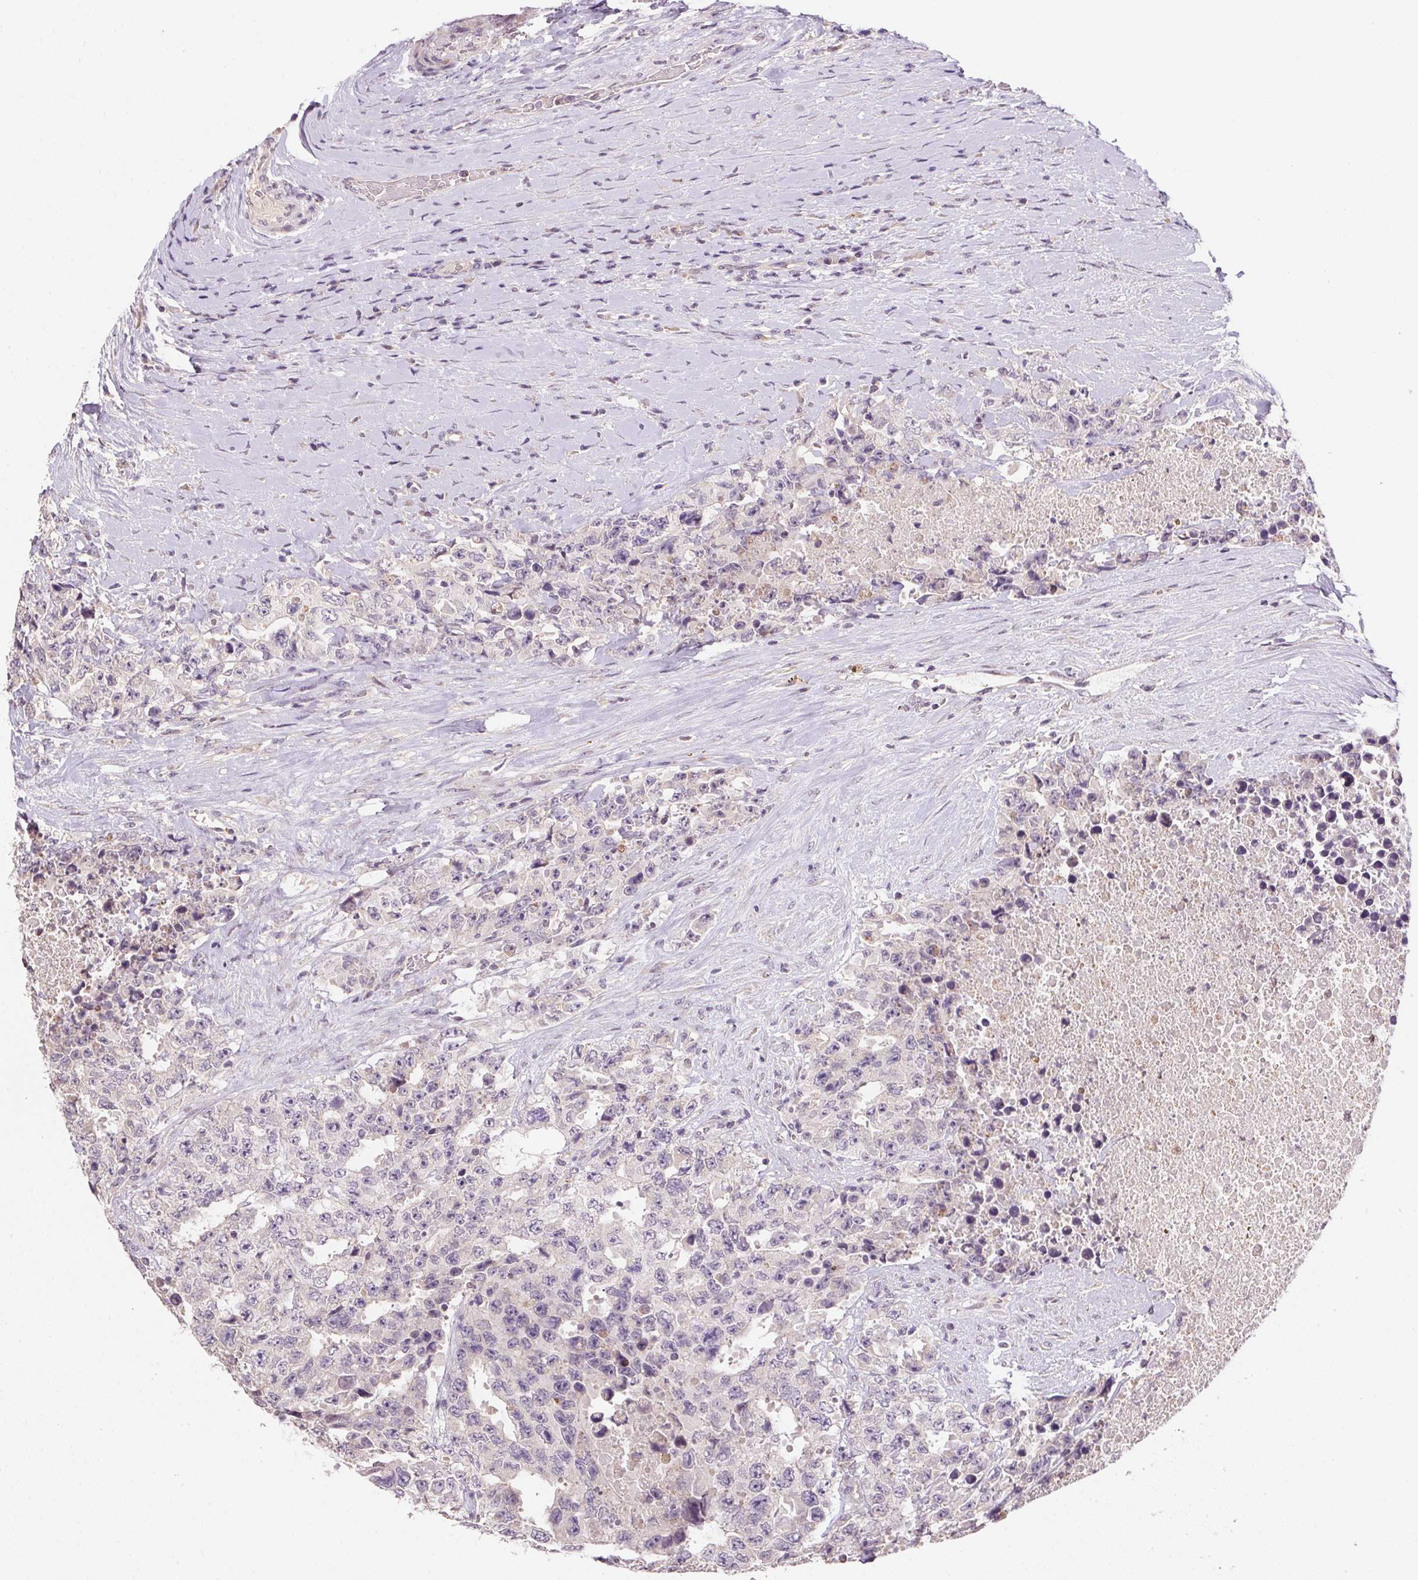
{"staining": {"intensity": "negative", "quantity": "none", "location": "none"}, "tissue": "testis cancer", "cell_type": "Tumor cells", "image_type": "cancer", "snomed": [{"axis": "morphology", "description": "Carcinoma, Embryonal, NOS"}, {"axis": "topography", "description": "Testis"}], "caption": "The IHC histopathology image has no significant staining in tumor cells of embryonal carcinoma (testis) tissue.", "gene": "ALDH8A1", "patient": {"sex": "male", "age": 24}}